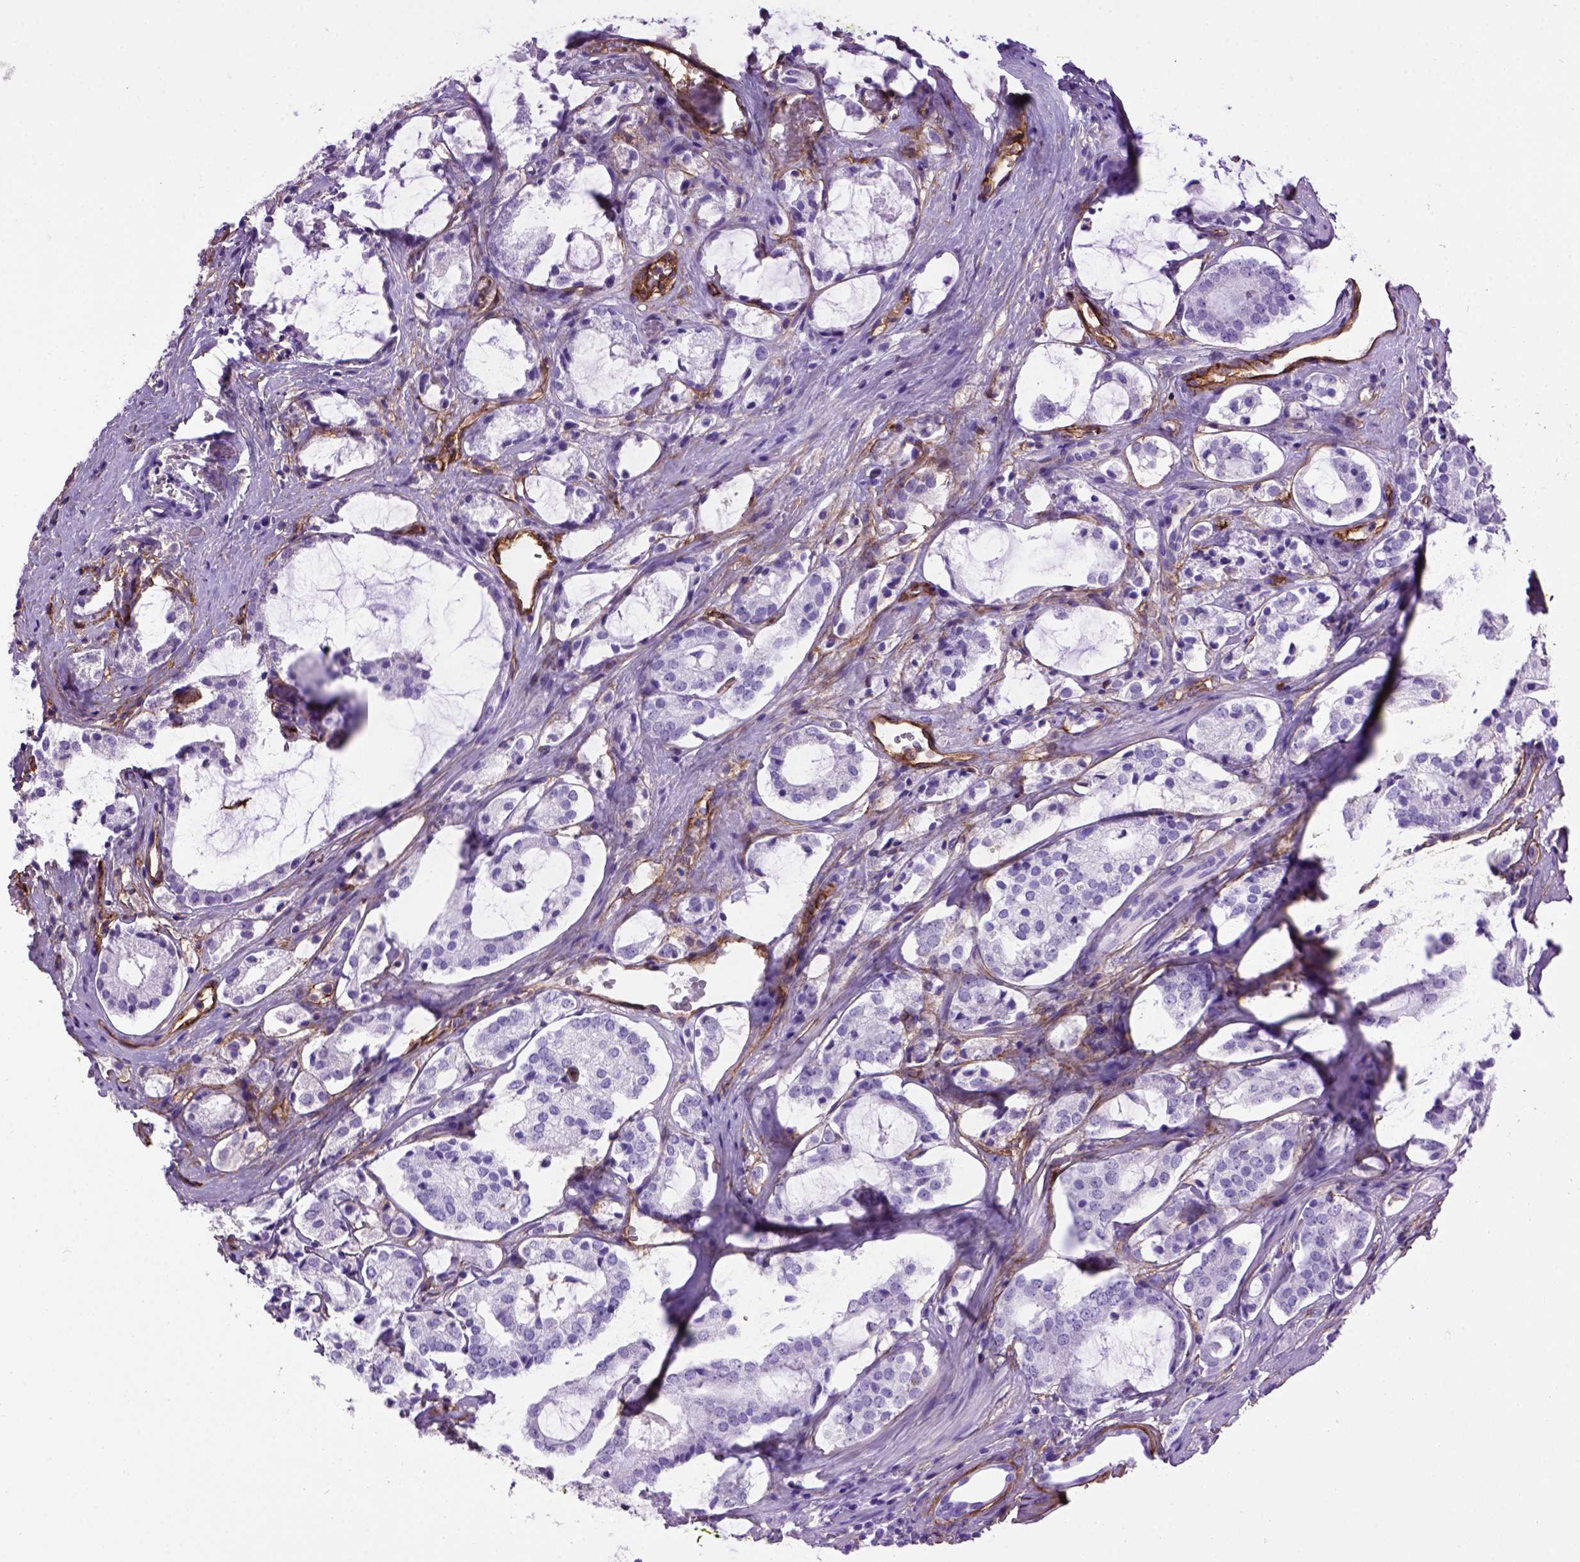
{"staining": {"intensity": "negative", "quantity": "none", "location": "none"}, "tissue": "prostate cancer", "cell_type": "Tumor cells", "image_type": "cancer", "snomed": [{"axis": "morphology", "description": "Adenocarcinoma, NOS"}, {"axis": "topography", "description": "Prostate"}], "caption": "Immunohistochemistry micrograph of human adenocarcinoma (prostate) stained for a protein (brown), which reveals no positivity in tumor cells.", "gene": "ENG", "patient": {"sex": "male", "age": 66}}